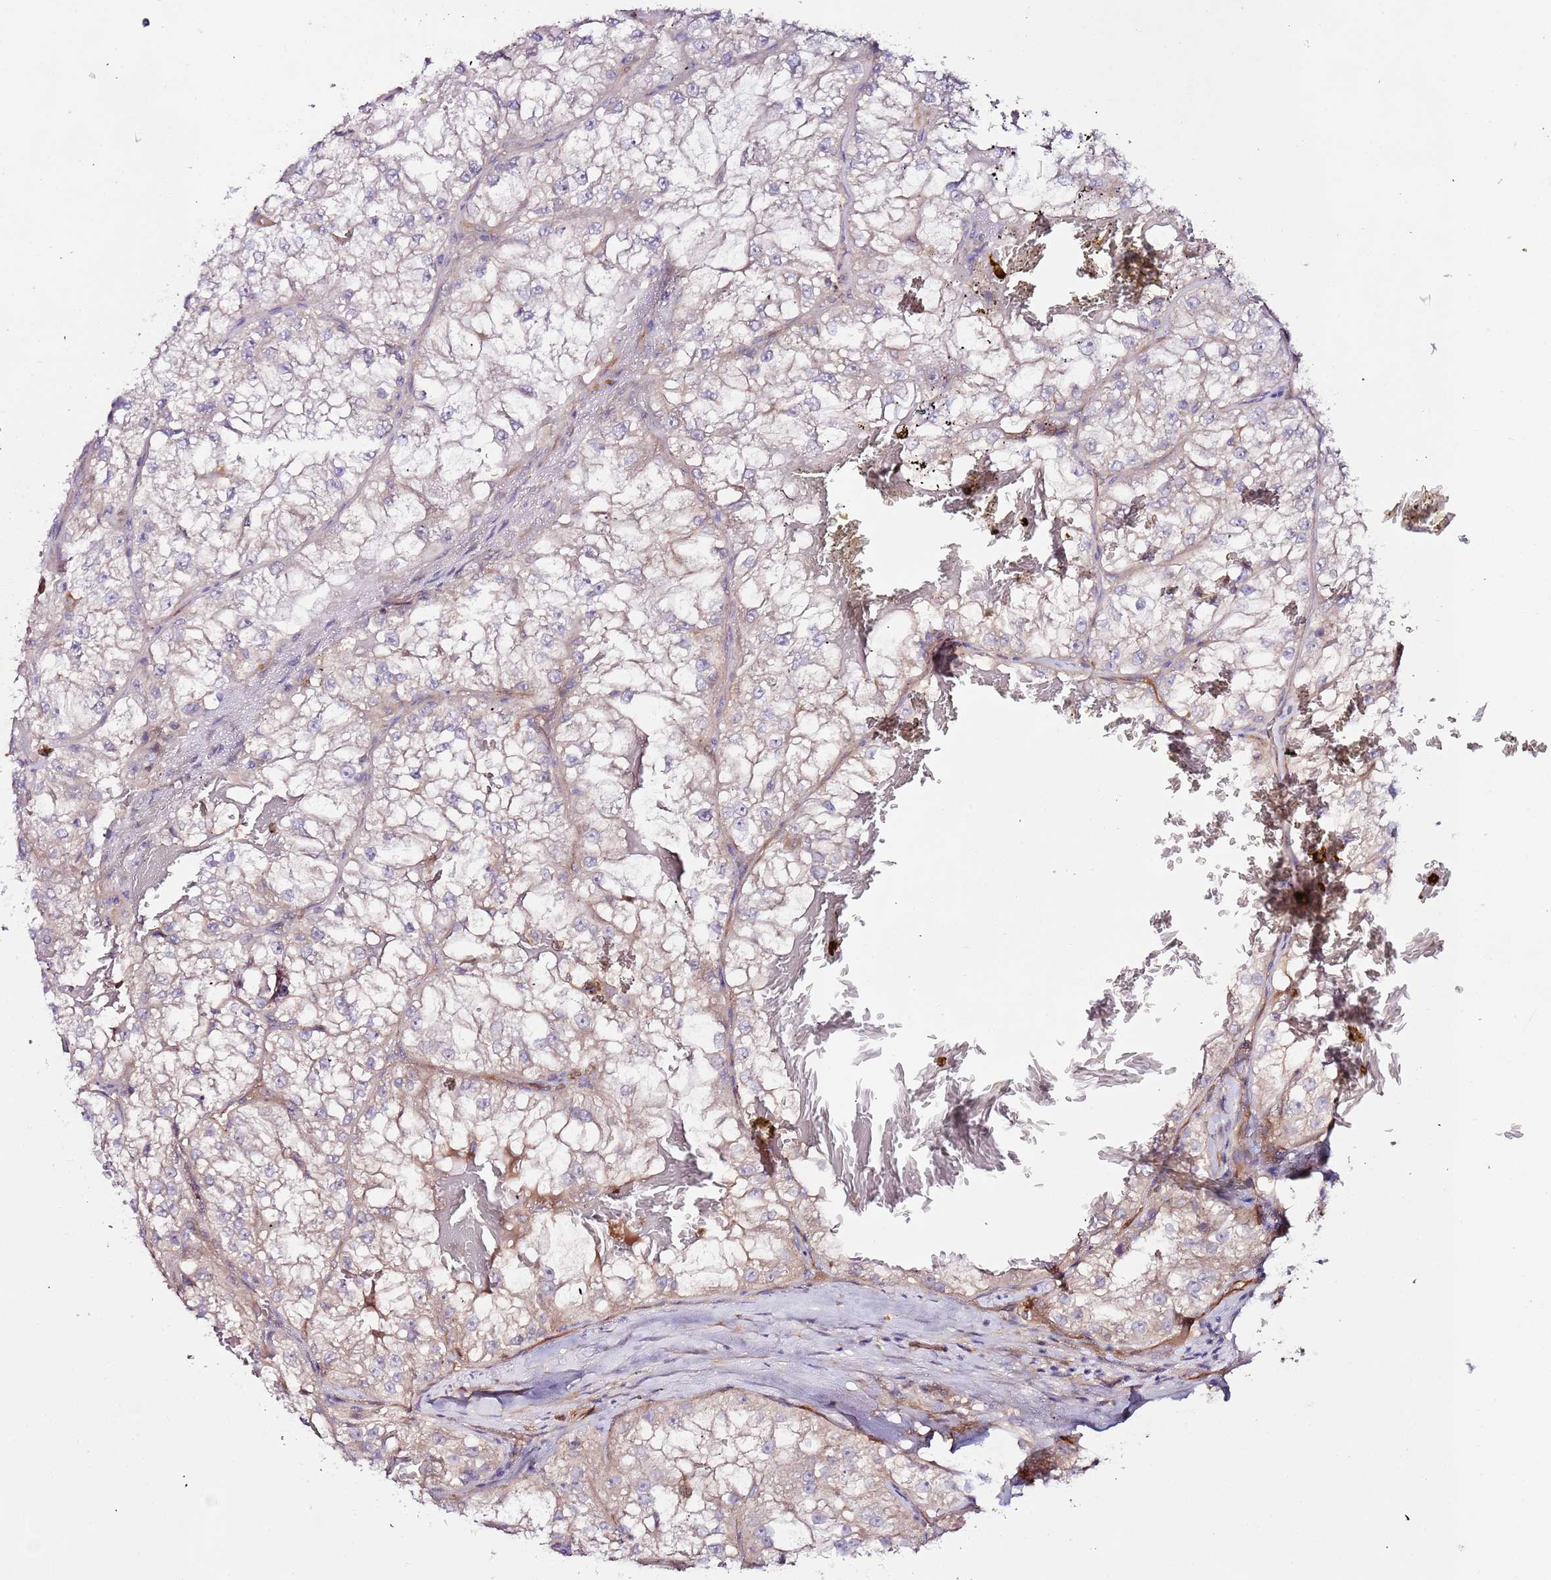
{"staining": {"intensity": "negative", "quantity": "none", "location": "none"}, "tissue": "renal cancer", "cell_type": "Tumor cells", "image_type": "cancer", "snomed": [{"axis": "morphology", "description": "Adenocarcinoma, NOS"}, {"axis": "topography", "description": "Kidney"}], "caption": "Immunohistochemical staining of renal cancer (adenocarcinoma) exhibits no significant expression in tumor cells.", "gene": "FLVCR1", "patient": {"sex": "female", "age": 72}}